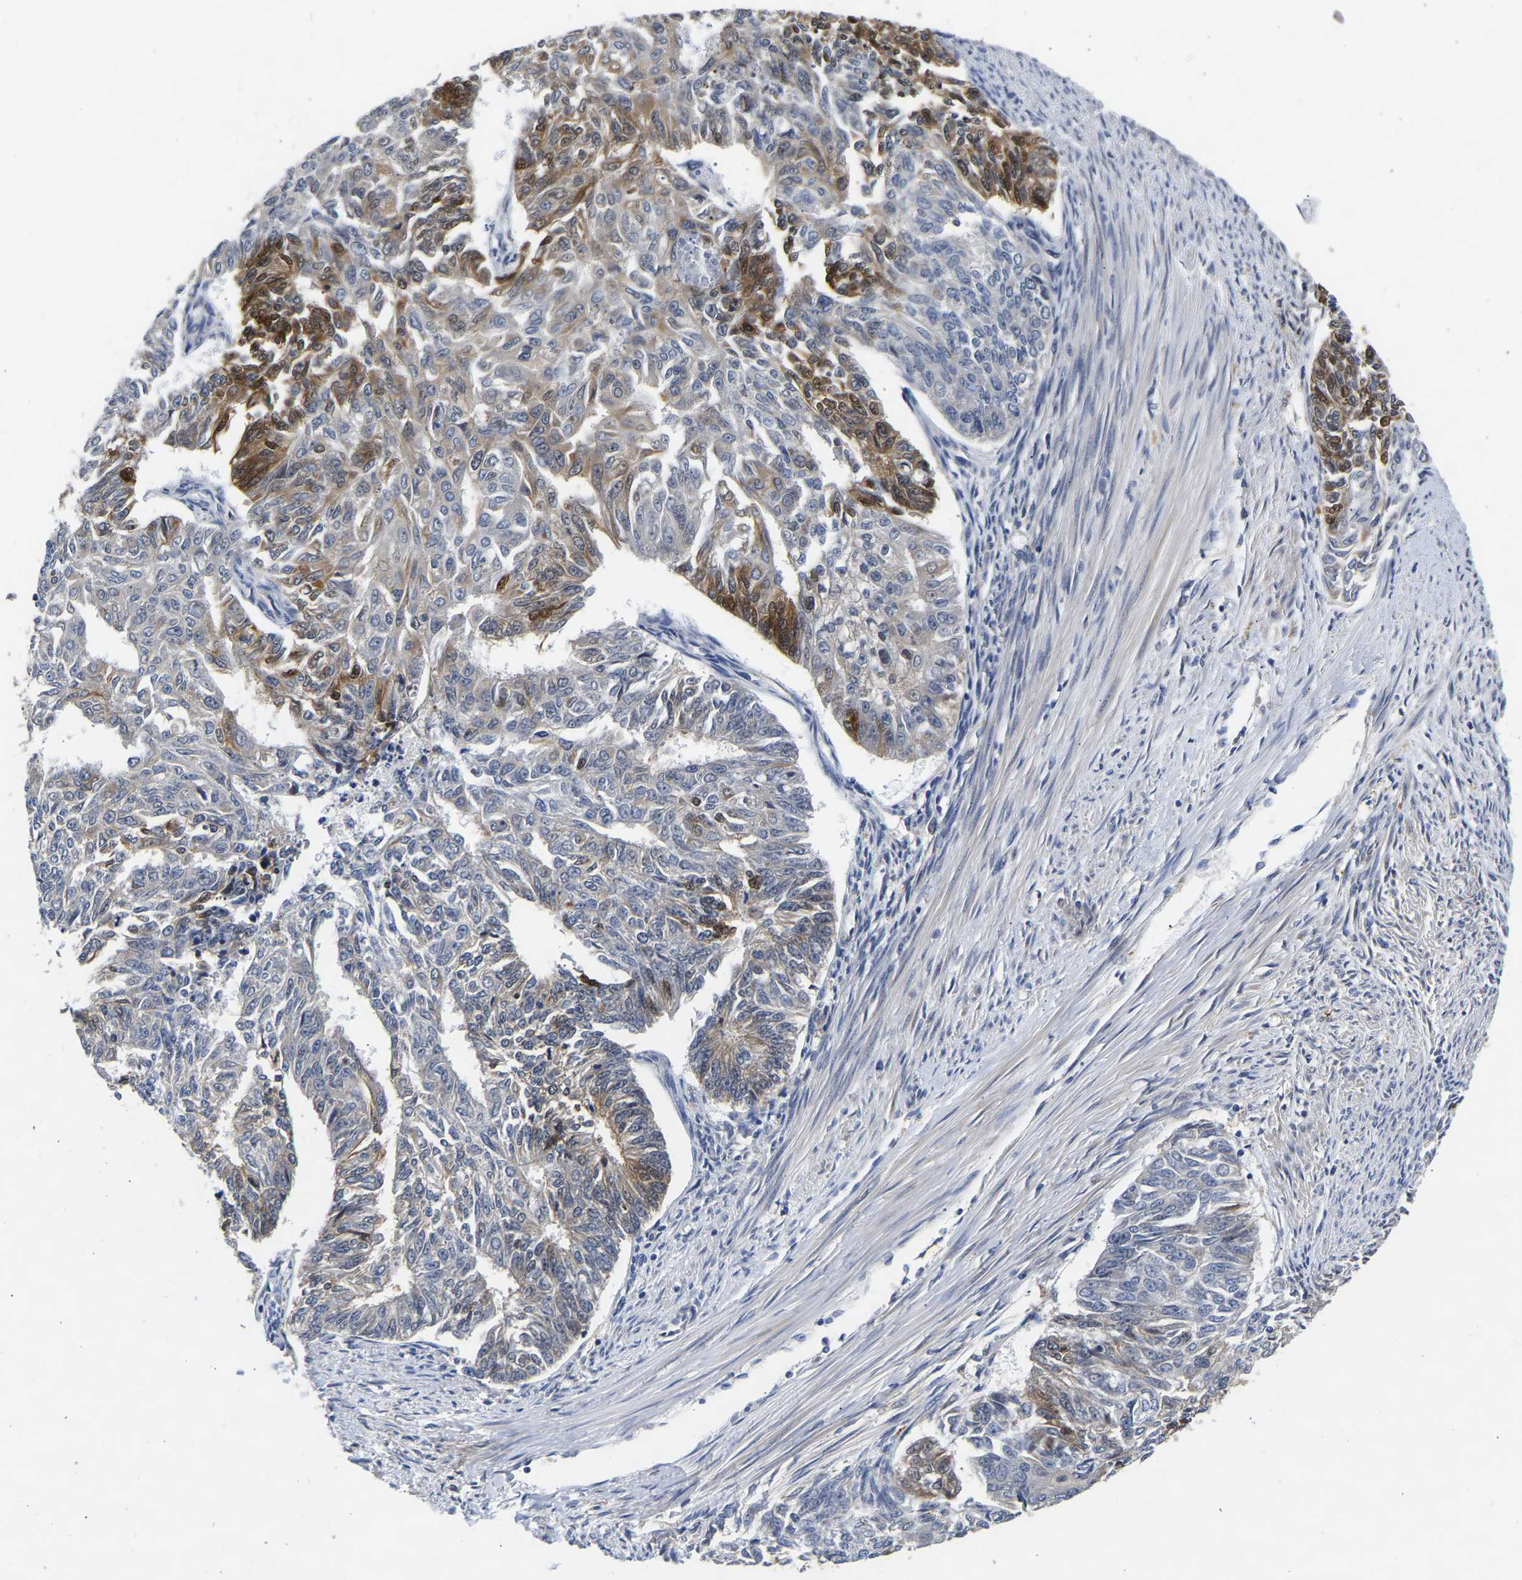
{"staining": {"intensity": "moderate", "quantity": "<25%", "location": "cytoplasmic/membranous"}, "tissue": "endometrial cancer", "cell_type": "Tumor cells", "image_type": "cancer", "snomed": [{"axis": "morphology", "description": "Adenocarcinoma, NOS"}, {"axis": "topography", "description": "Endometrium"}], "caption": "Immunohistochemical staining of endometrial cancer displays low levels of moderate cytoplasmic/membranous expression in about <25% of tumor cells.", "gene": "CCDC6", "patient": {"sex": "female", "age": 32}}